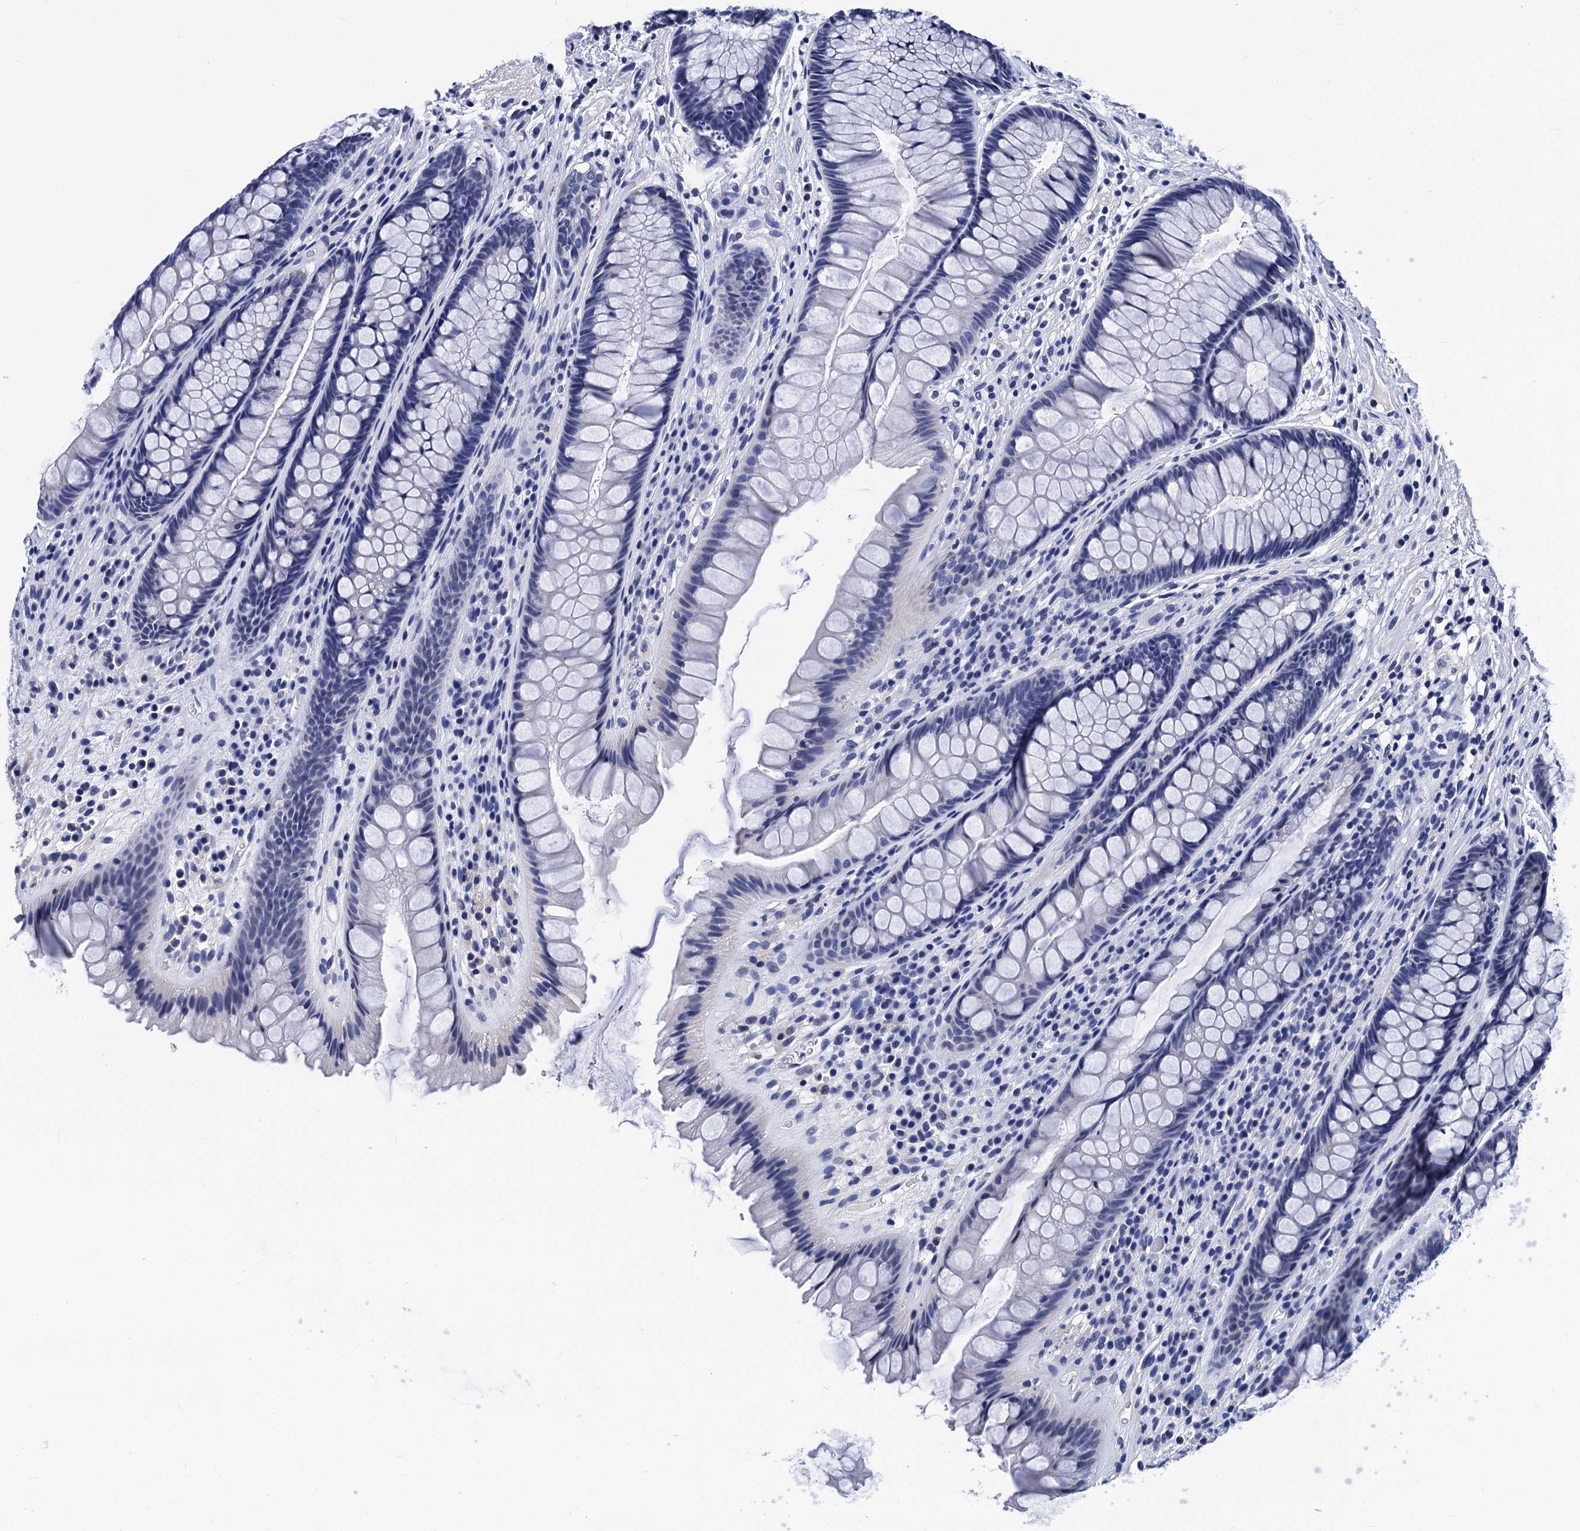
{"staining": {"intensity": "negative", "quantity": "none", "location": "none"}, "tissue": "rectum", "cell_type": "Glandular cells", "image_type": "normal", "snomed": [{"axis": "morphology", "description": "Normal tissue, NOS"}, {"axis": "topography", "description": "Rectum"}], "caption": "Immunohistochemistry (IHC) histopathology image of benign human rectum stained for a protein (brown), which reveals no staining in glandular cells.", "gene": "LRRC30", "patient": {"sex": "male", "age": 74}}